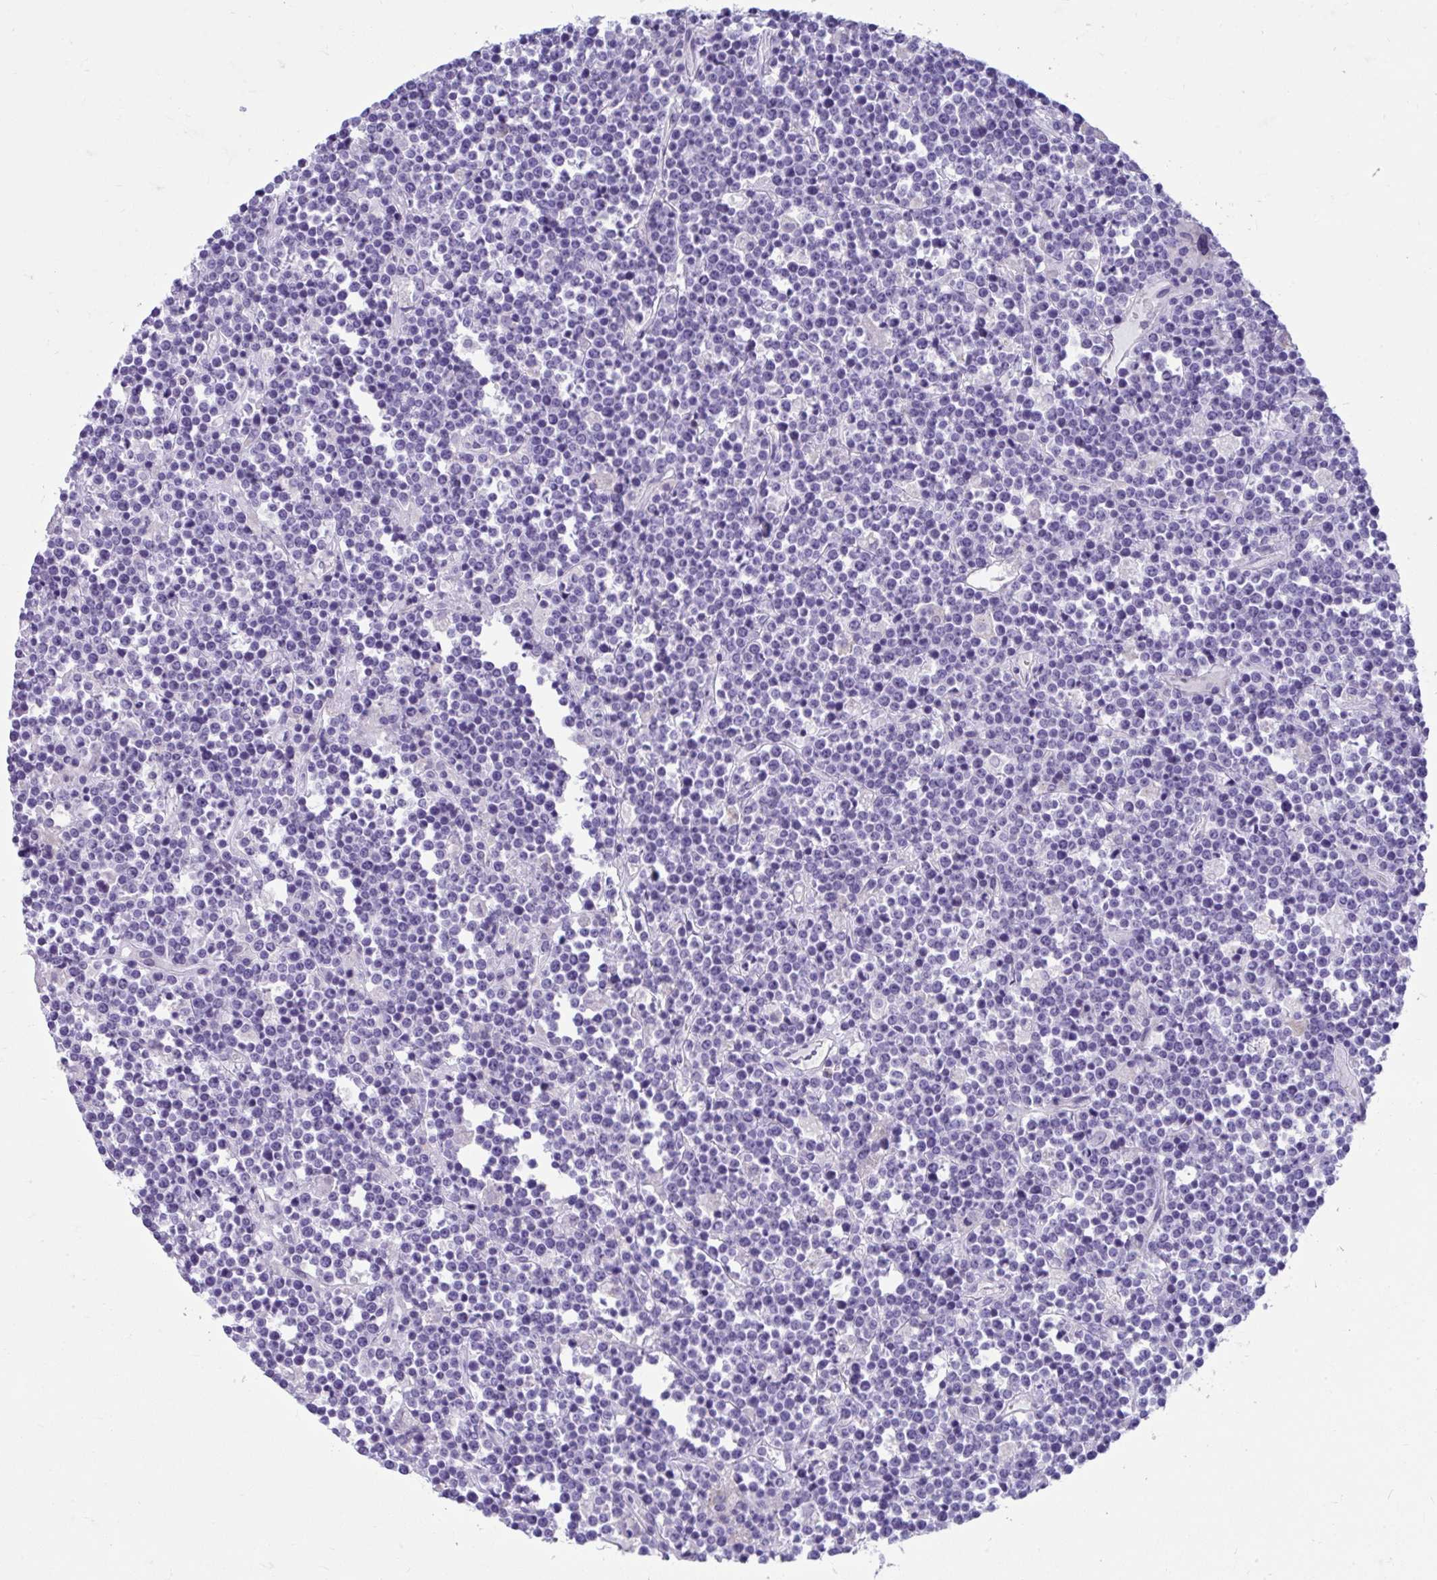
{"staining": {"intensity": "negative", "quantity": "none", "location": "none"}, "tissue": "lymphoma", "cell_type": "Tumor cells", "image_type": "cancer", "snomed": [{"axis": "morphology", "description": "Malignant lymphoma, non-Hodgkin's type, High grade"}, {"axis": "topography", "description": "Ovary"}], "caption": "DAB (3,3'-diaminobenzidine) immunohistochemical staining of high-grade malignant lymphoma, non-Hodgkin's type shows no significant positivity in tumor cells.", "gene": "ISL1", "patient": {"sex": "female", "age": 56}}